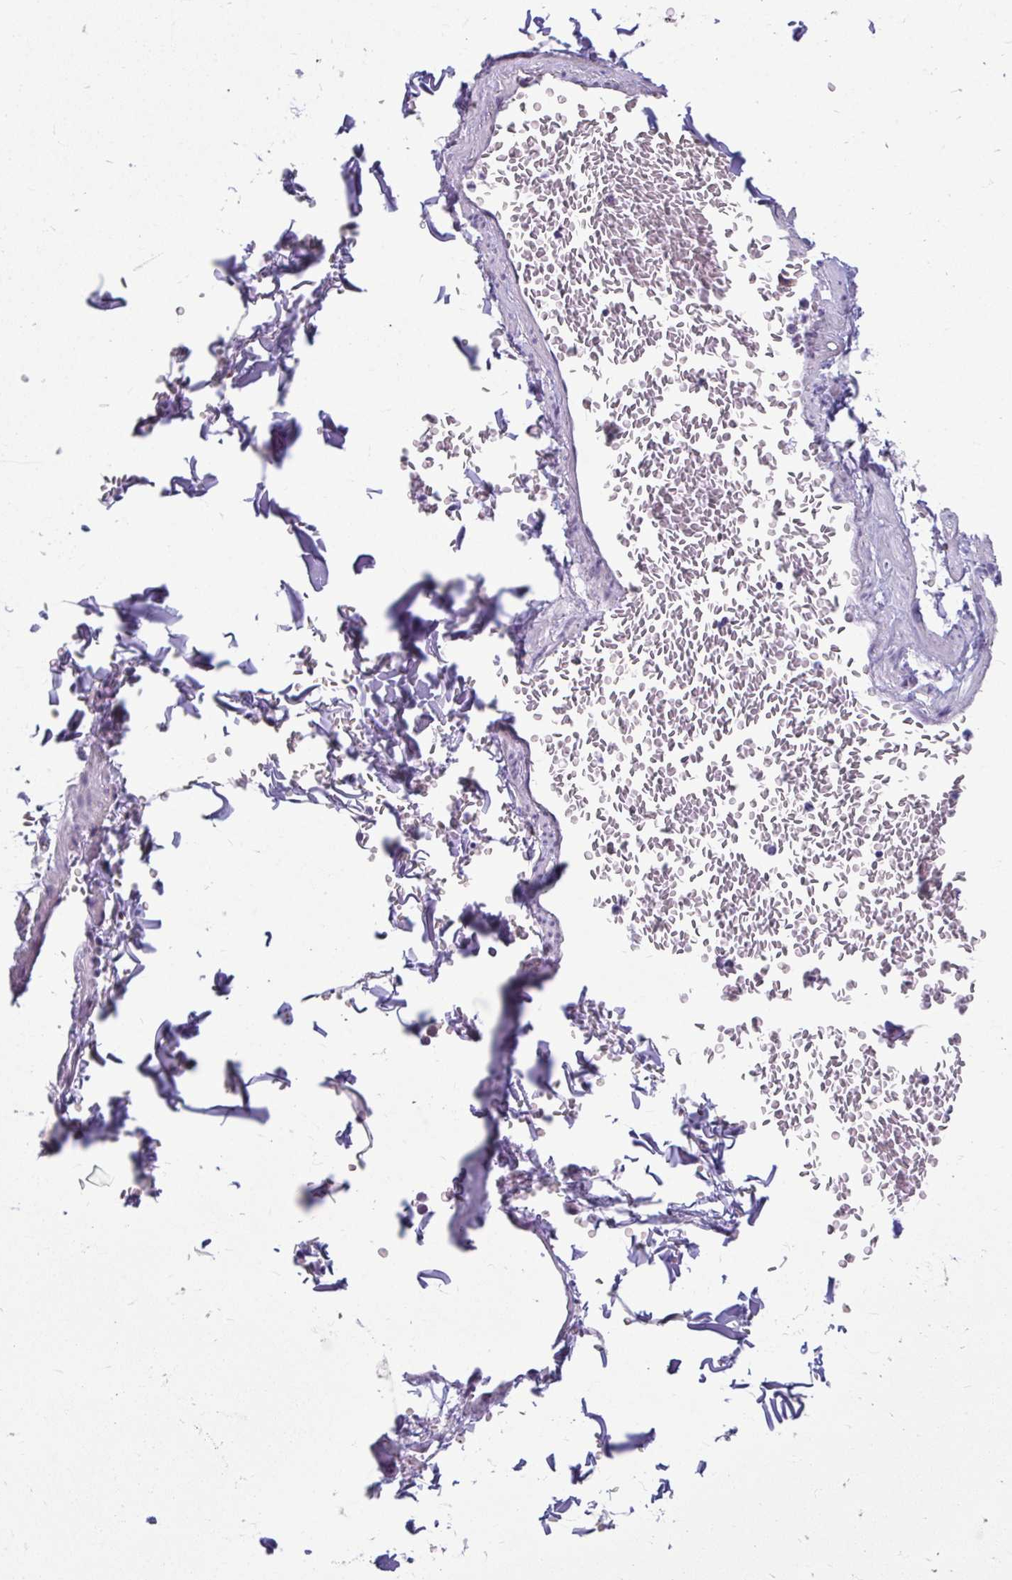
{"staining": {"intensity": "negative", "quantity": "none", "location": "none"}, "tissue": "soft tissue", "cell_type": "Chondrocytes", "image_type": "normal", "snomed": [{"axis": "morphology", "description": "Normal tissue, NOS"}, {"axis": "topography", "description": "Cartilage tissue"}, {"axis": "topography", "description": "Bronchus"}, {"axis": "topography", "description": "Peripheral nerve tissue"}], "caption": "Chondrocytes show no significant staining in benign soft tissue.", "gene": "SERPINI1", "patient": {"sex": "male", "age": 67}}